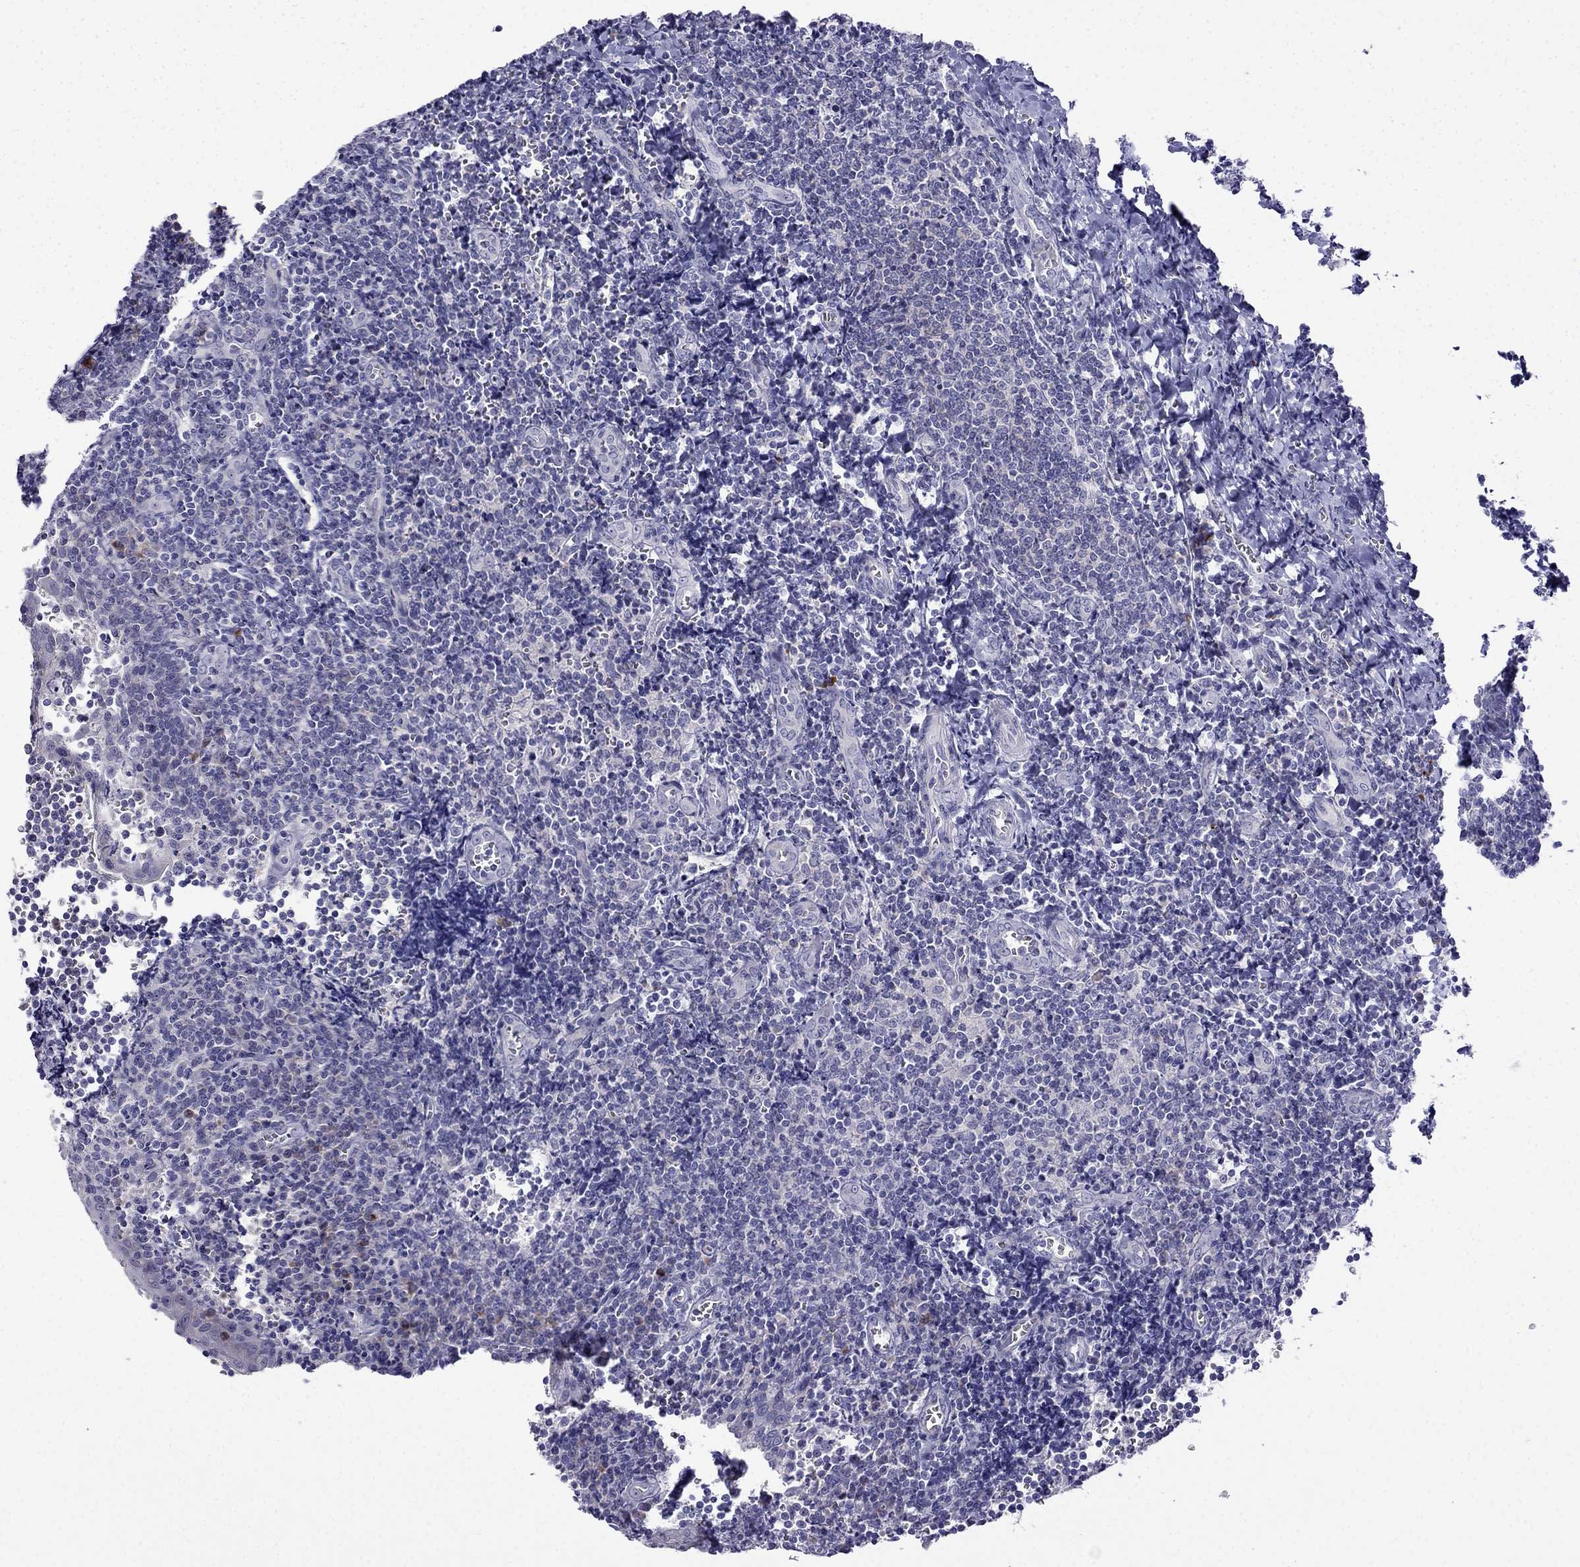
{"staining": {"intensity": "strong", "quantity": "<25%", "location": "cytoplasmic/membranous"}, "tissue": "tonsil", "cell_type": "Germinal center cells", "image_type": "normal", "snomed": [{"axis": "morphology", "description": "Normal tissue, NOS"}, {"axis": "morphology", "description": "Inflammation, NOS"}, {"axis": "topography", "description": "Tonsil"}], "caption": "The image displays a brown stain indicating the presence of a protein in the cytoplasmic/membranous of germinal center cells in tonsil. (DAB (3,3'-diaminobenzidine) IHC, brown staining for protein, blue staining for nuclei).", "gene": "PATE1", "patient": {"sex": "female", "age": 31}}